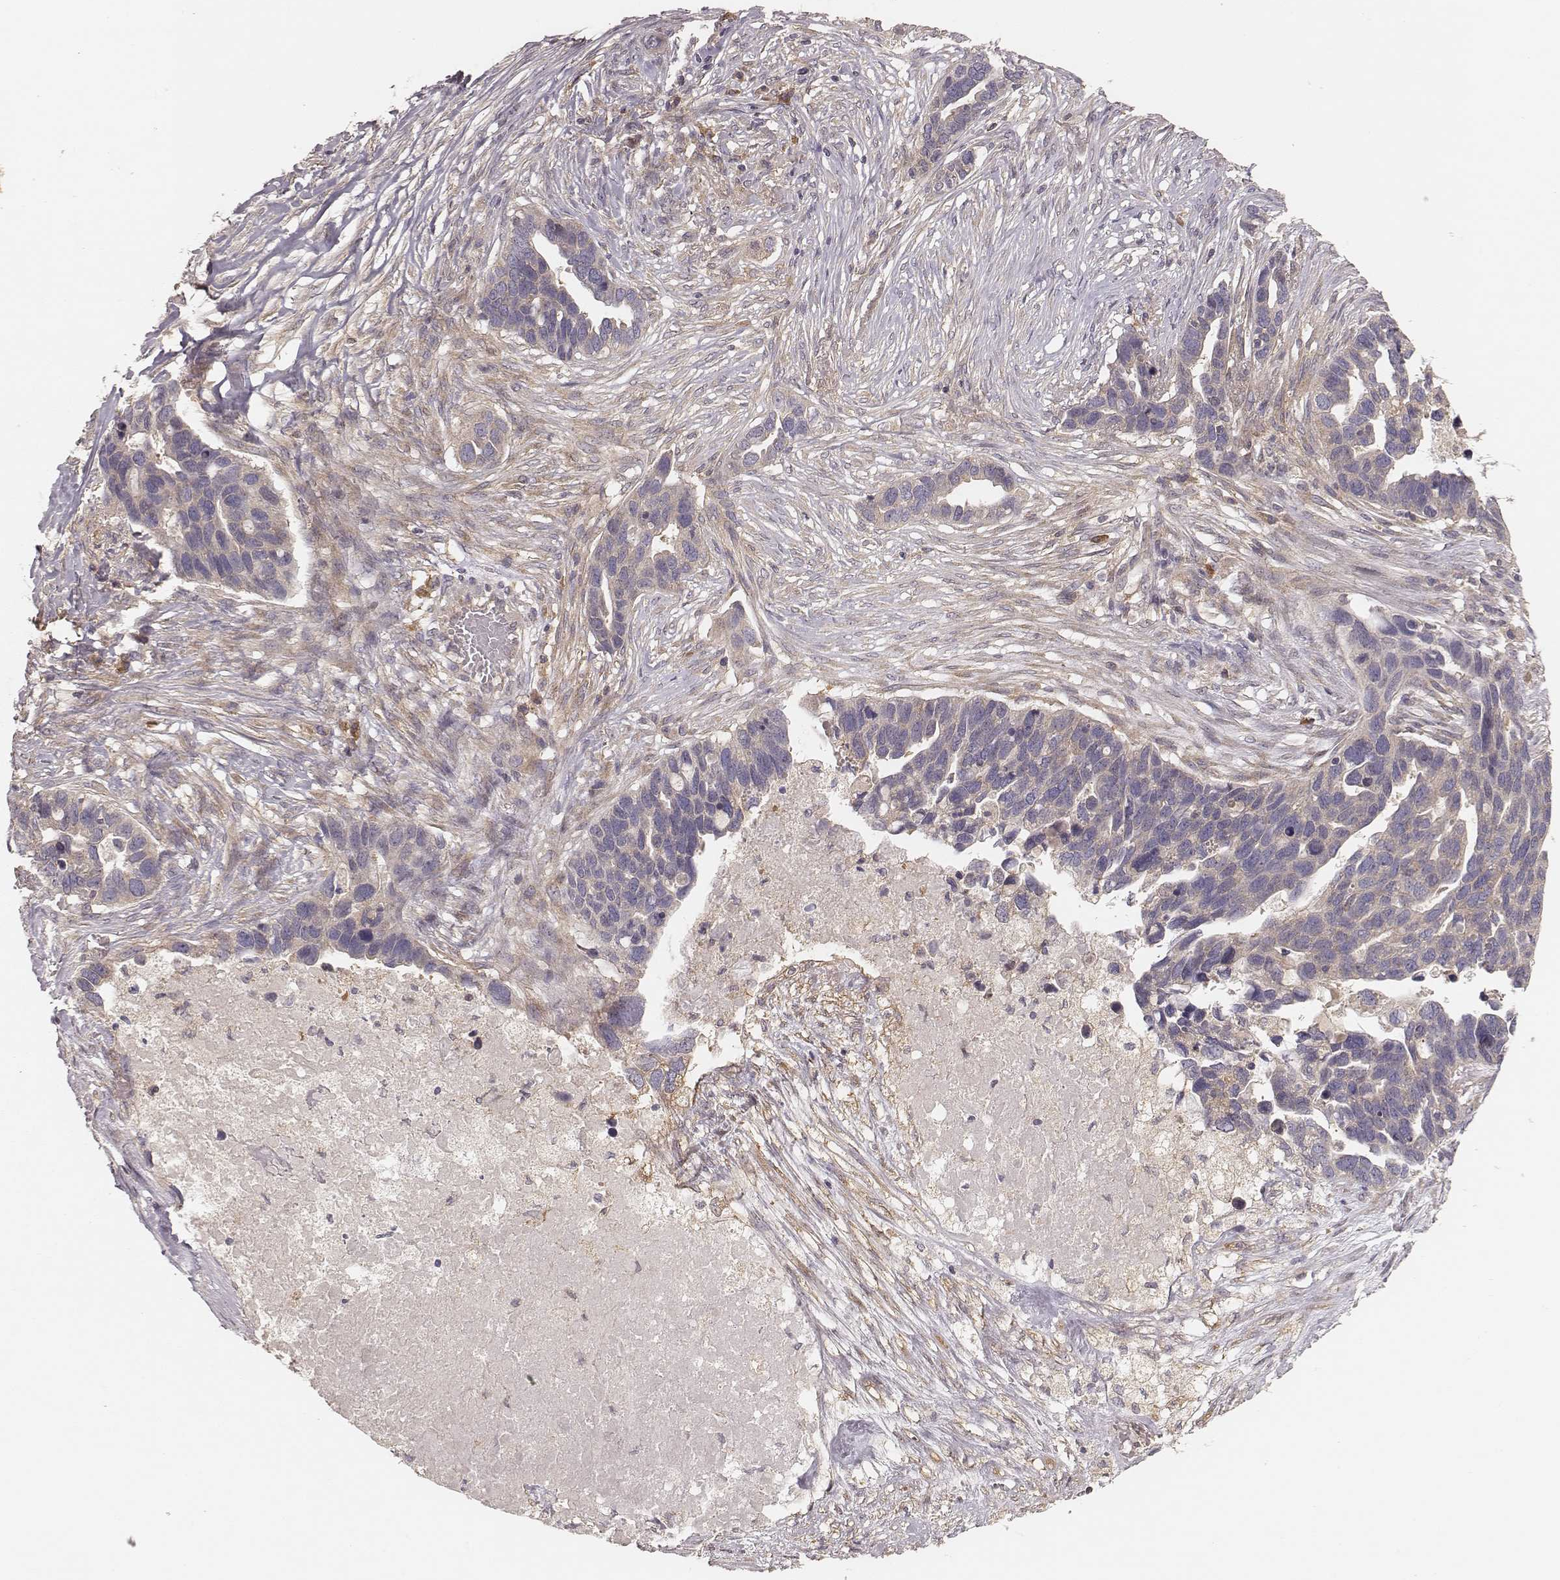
{"staining": {"intensity": "weak", "quantity": "25%-75%", "location": "cytoplasmic/membranous"}, "tissue": "ovarian cancer", "cell_type": "Tumor cells", "image_type": "cancer", "snomed": [{"axis": "morphology", "description": "Cystadenocarcinoma, serous, NOS"}, {"axis": "topography", "description": "Ovary"}], "caption": "Human ovarian cancer stained with a brown dye displays weak cytoplasmic/membranous positive staining in about 25%-75% of tumor cells.", "gene": "CARS1", "patient": {"sex": "female", "age": 54}}